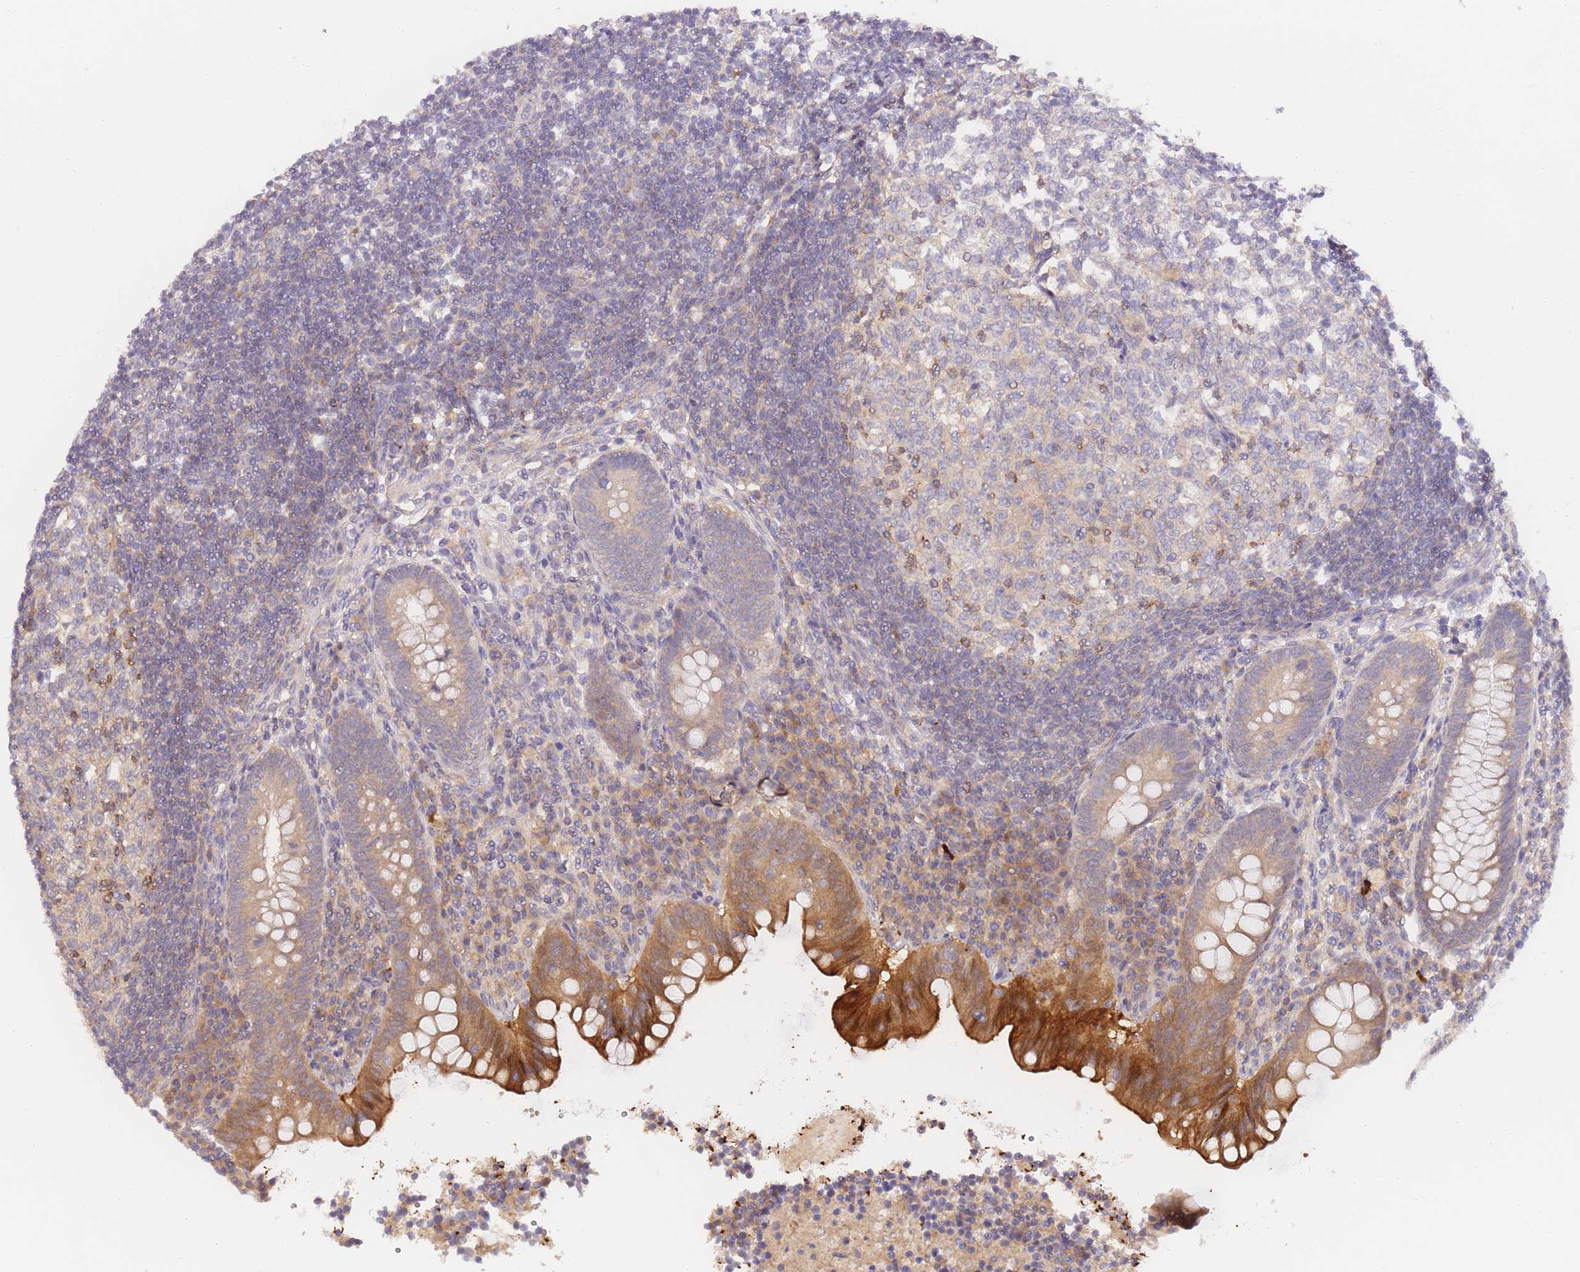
{"staining": {"intensity": "moderate", "quantity": "25%-75%", "location": "cytoplasmic/membranous"}, "tissue": "appendix", "cell_type": "Glandular cells", "image_type": "normal", "snomed": [{"axis": "morphology", "description": "Normal tissue, NOS"}, {"axis": "topography", "description": "Appendix"}], "caption": "Protein expression by immunohistochemistry (IHC) exhibits moderate cytoplasmic/membranous positivity in about 25%-75% of glandular cells in unremarkable appendix. (DAB IHC with brightfield microscopy, high magnification).", "gene": "ZNF577", "patient": {"sex": "female", "age": 33}}